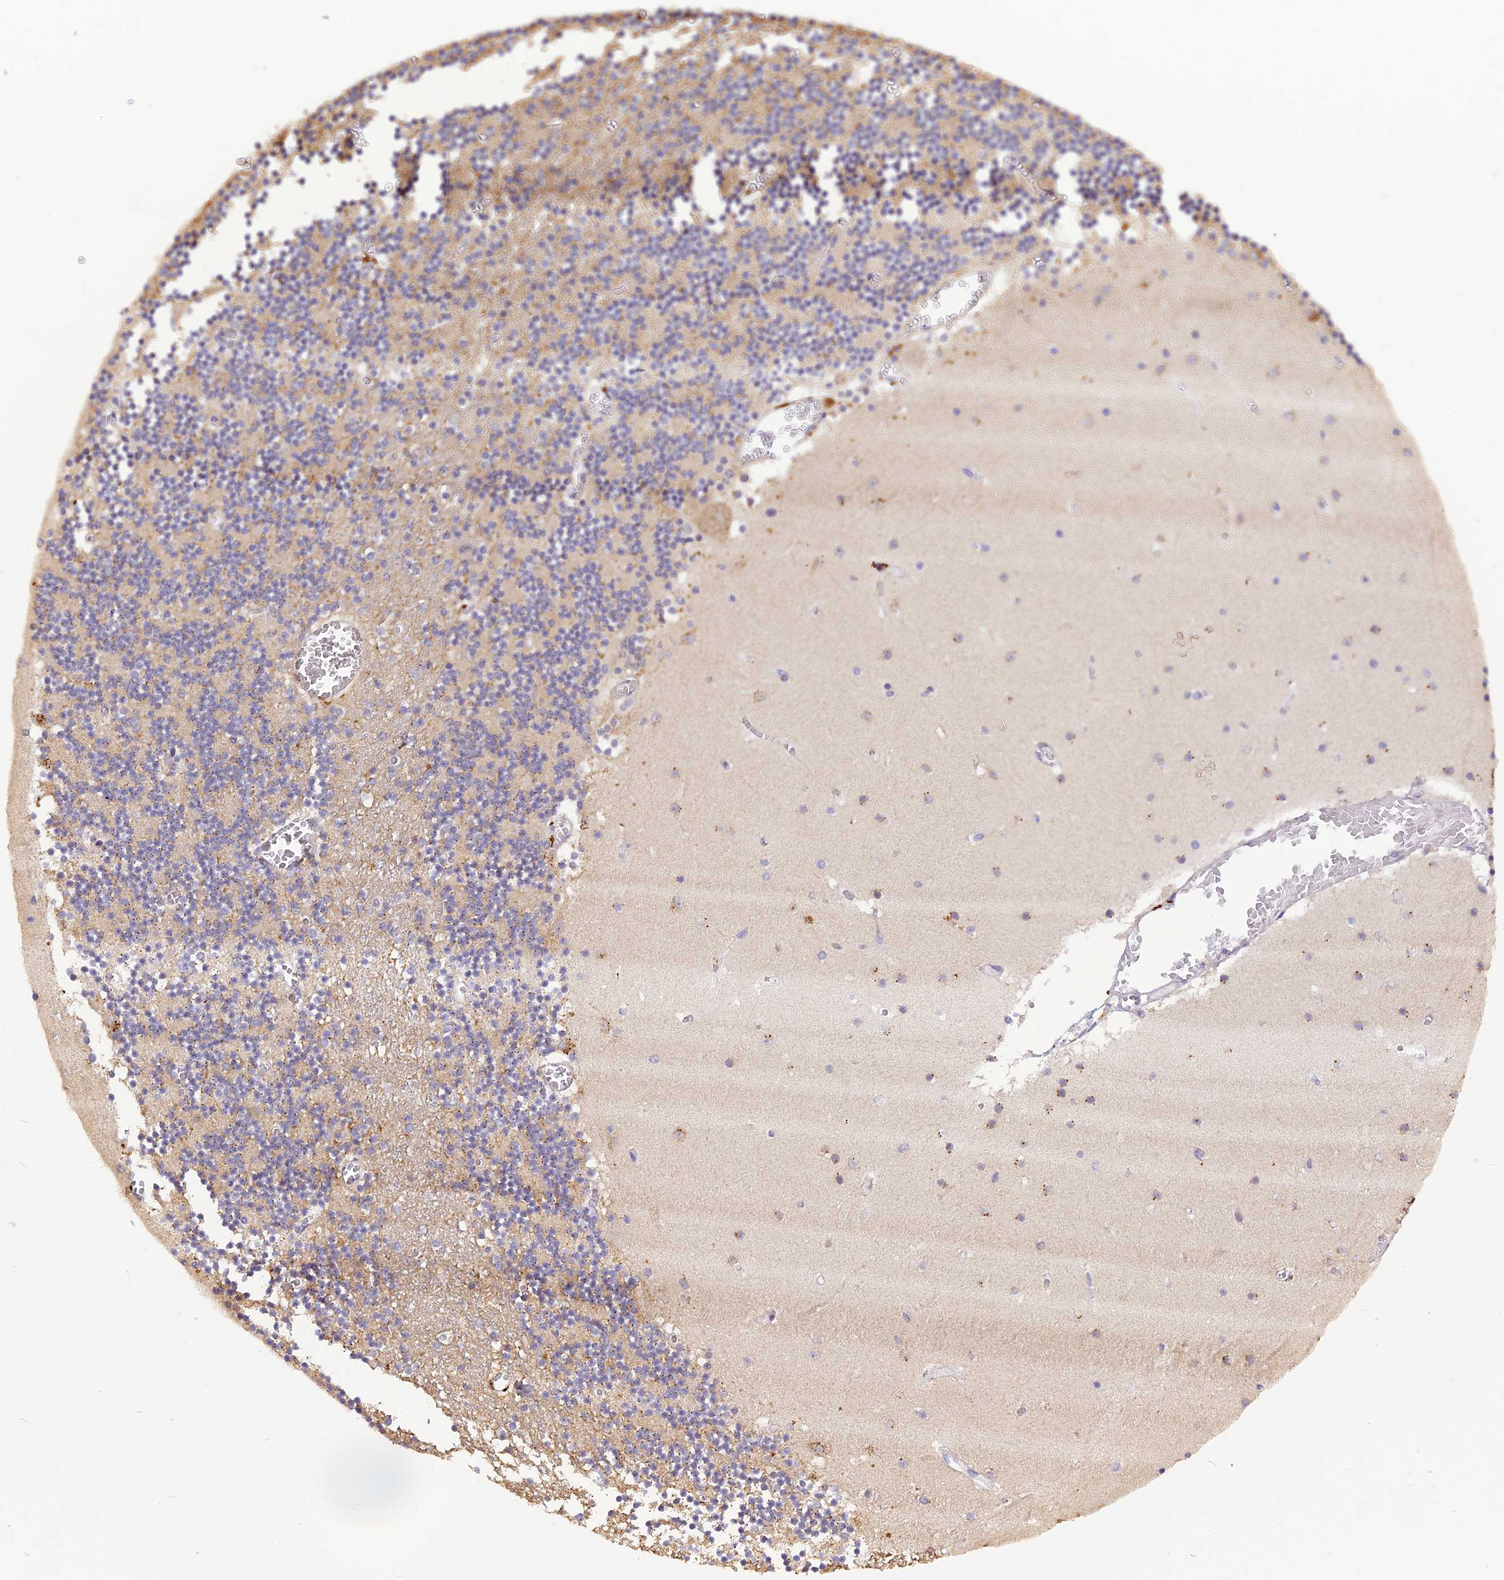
{"staining": {"intensity": "weak", "quantity": "25%-75%", "location": "cytoplasmic/membranous"}, "tissue": "cerebellum", "cell_type": "Cells in granular layer", "image_type": "normal", "snomed": [{"axis": "morphology", "description": "Normal tissue, NOS"}, {"axis": "topography", "description": "Cerebellum"}], "caption": "Weak cytoplasmic/membranous staining is present in about 25%-75% of cells in granular layer in benign cerebellum.", "gene": "FNIP2", "patient": {"sex": "female", "age": 28}}